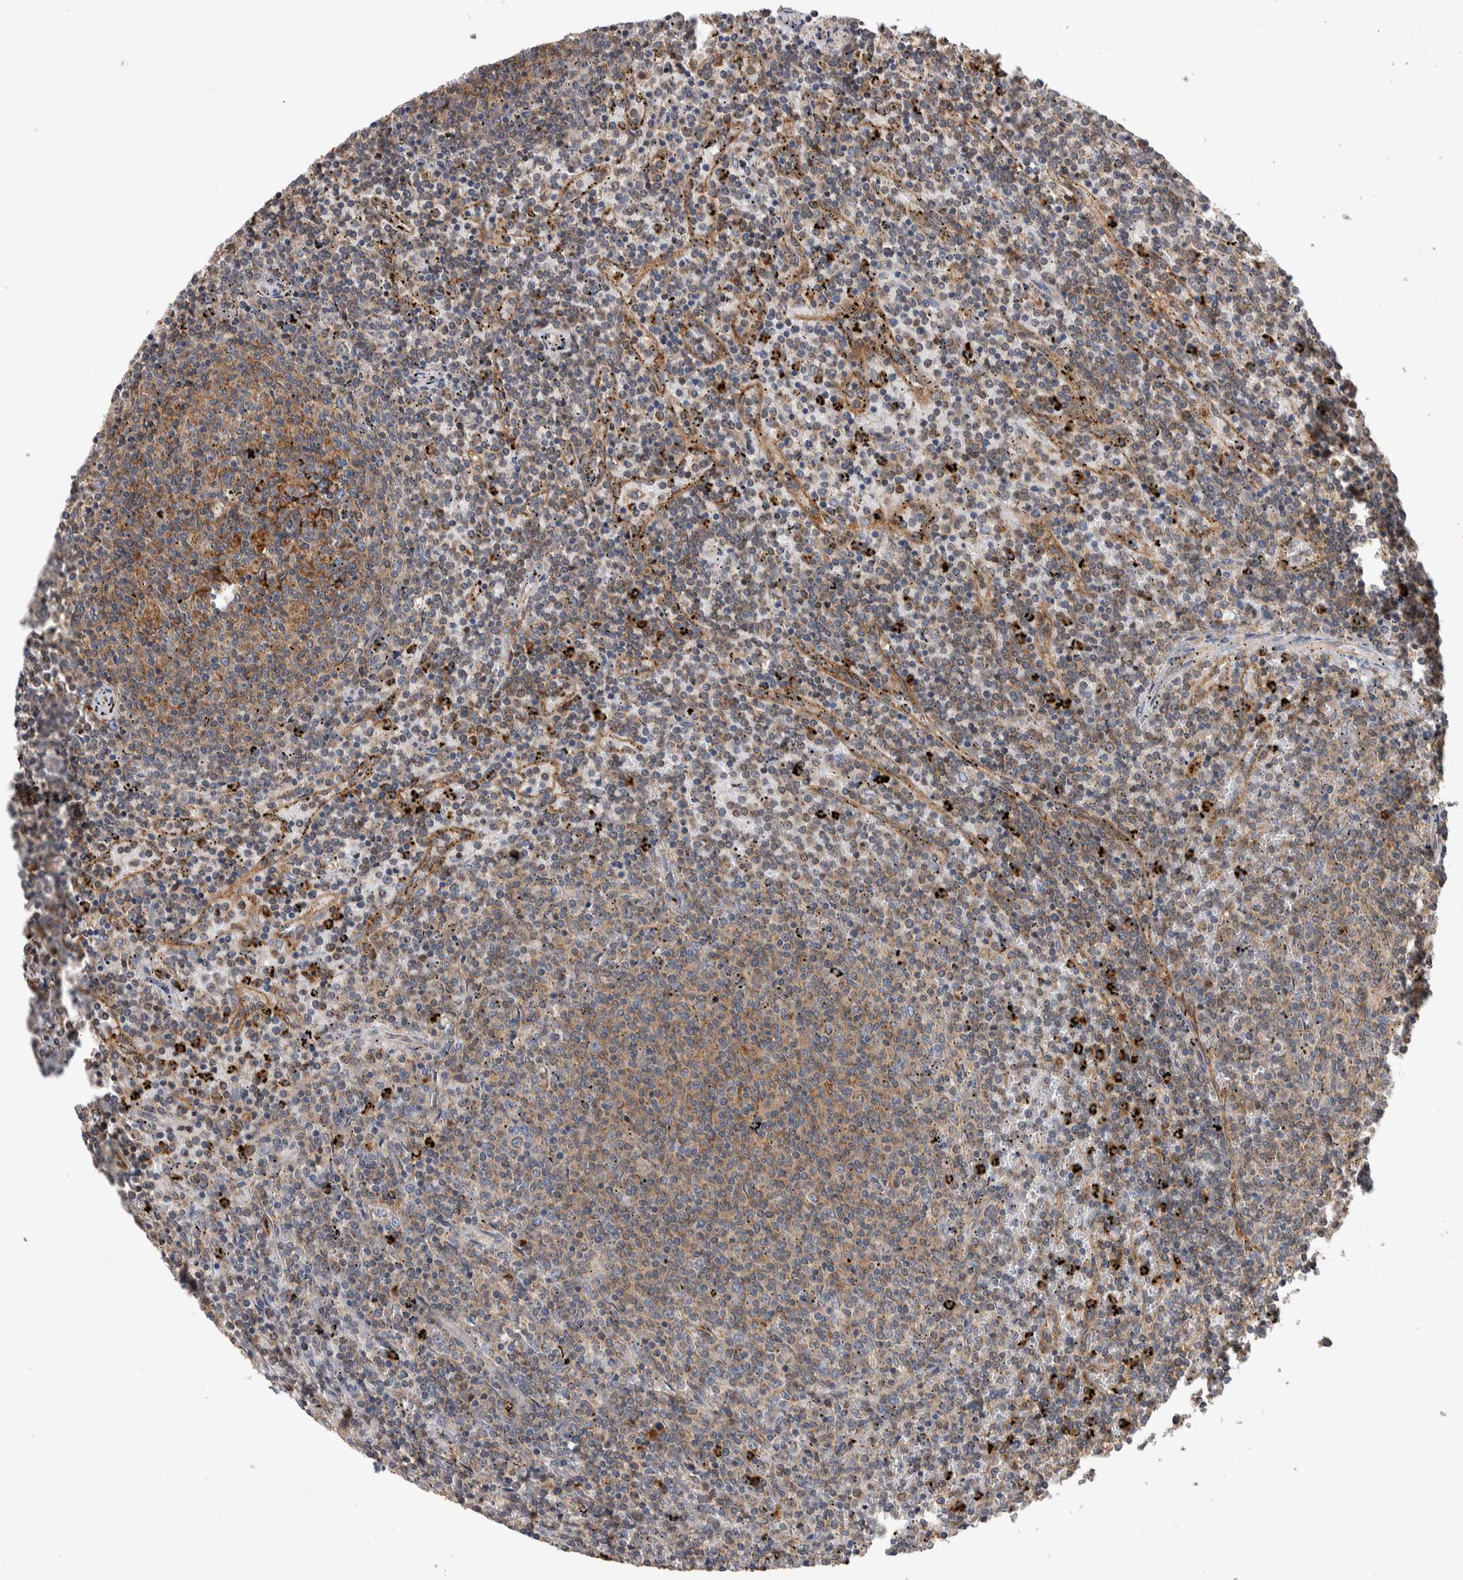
{"staining": {"intensity": "weak", "quantity": ">75%", "location": "cytoplasmic/membranous"}, "tissue": "lymphoma", "cell_type": "Tumor cells", "image_type": "cancer", "snomed": [{"axis": "morphology", "description": "Malignant lymphoma, non-Hodgkin's type, Low grade"}, {"axis": "topography", "description": "Spleen"}], "caption": "Immunohistochemical staining of human malignant lymphoma, non-Hodgkin's type (low-grade) exhibits weak cytoplasmic/membranous protein expression in about >75% of tumor cells.", "gene": "SDCBP", "patient": {"sex": "female", "age": 50}}